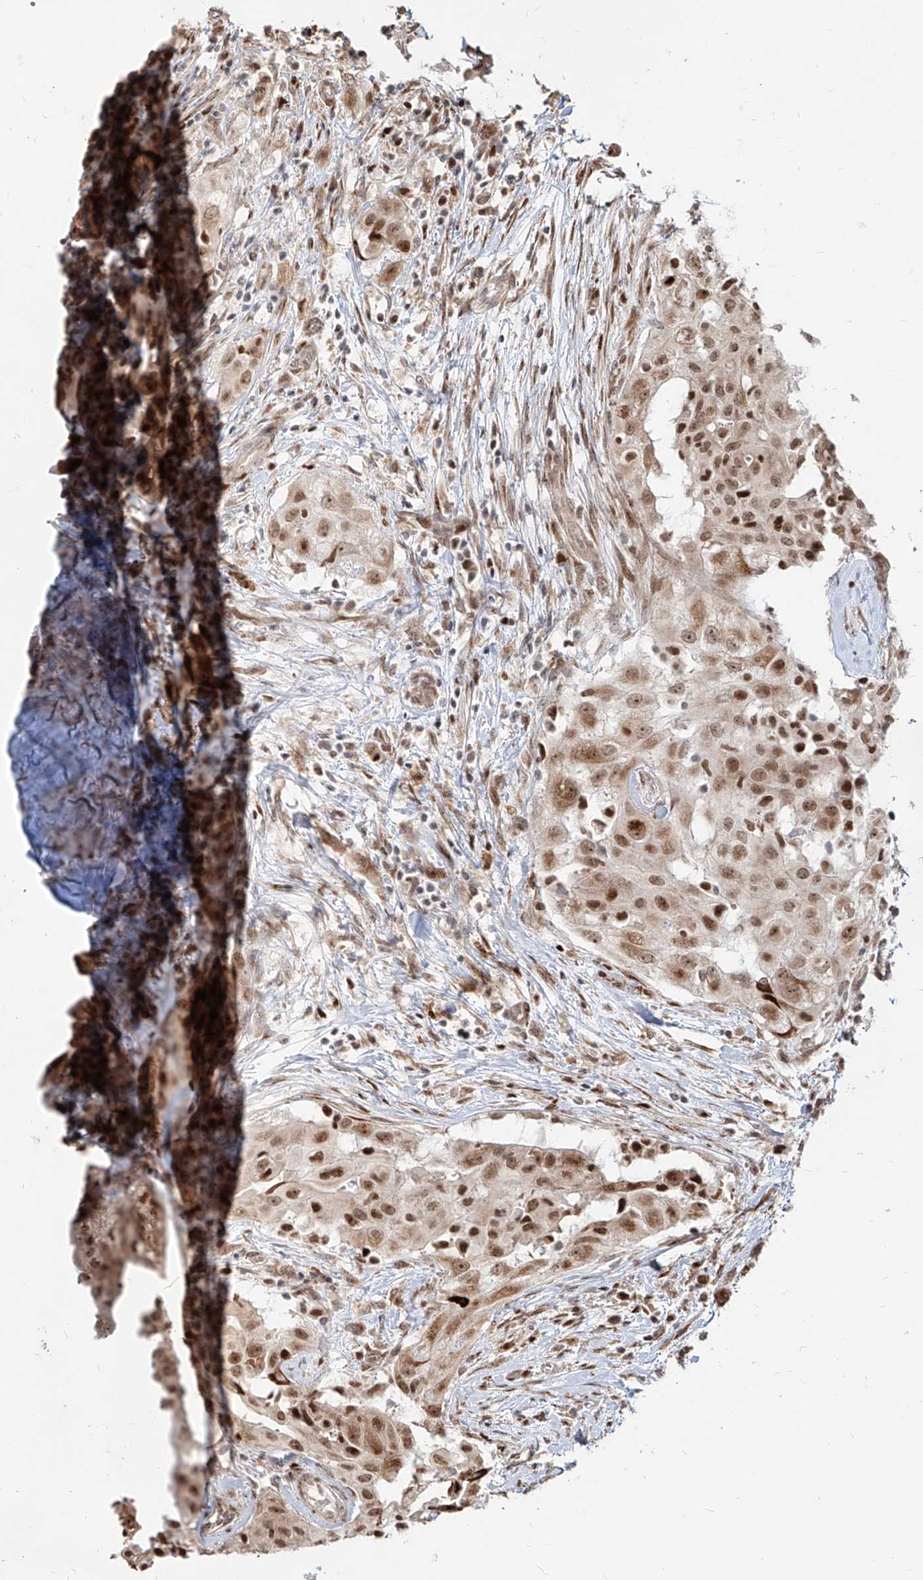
{"staining": {"intensity": "moderate", "quantity": ">75%", "location": "nuclear"}, "tissue": "thyroid cancer", "cell_type": "Tumor cells", "image_type": "cancer", "snomed": [{"axis": "morphology", "description": "Papillary adenocarcinoma, NOS"}, {"axis": "topography", "description": "Thyroid gland"}], "caption": "Thyroid cancer stained with IHC displays moderate nuclear positivity in approximately >75% of tumor cells. (DAB IHC with brightfield microscopy, high magnification).", "gene": "ZNF710", "patient": {"sex": "female", "age": 59}}